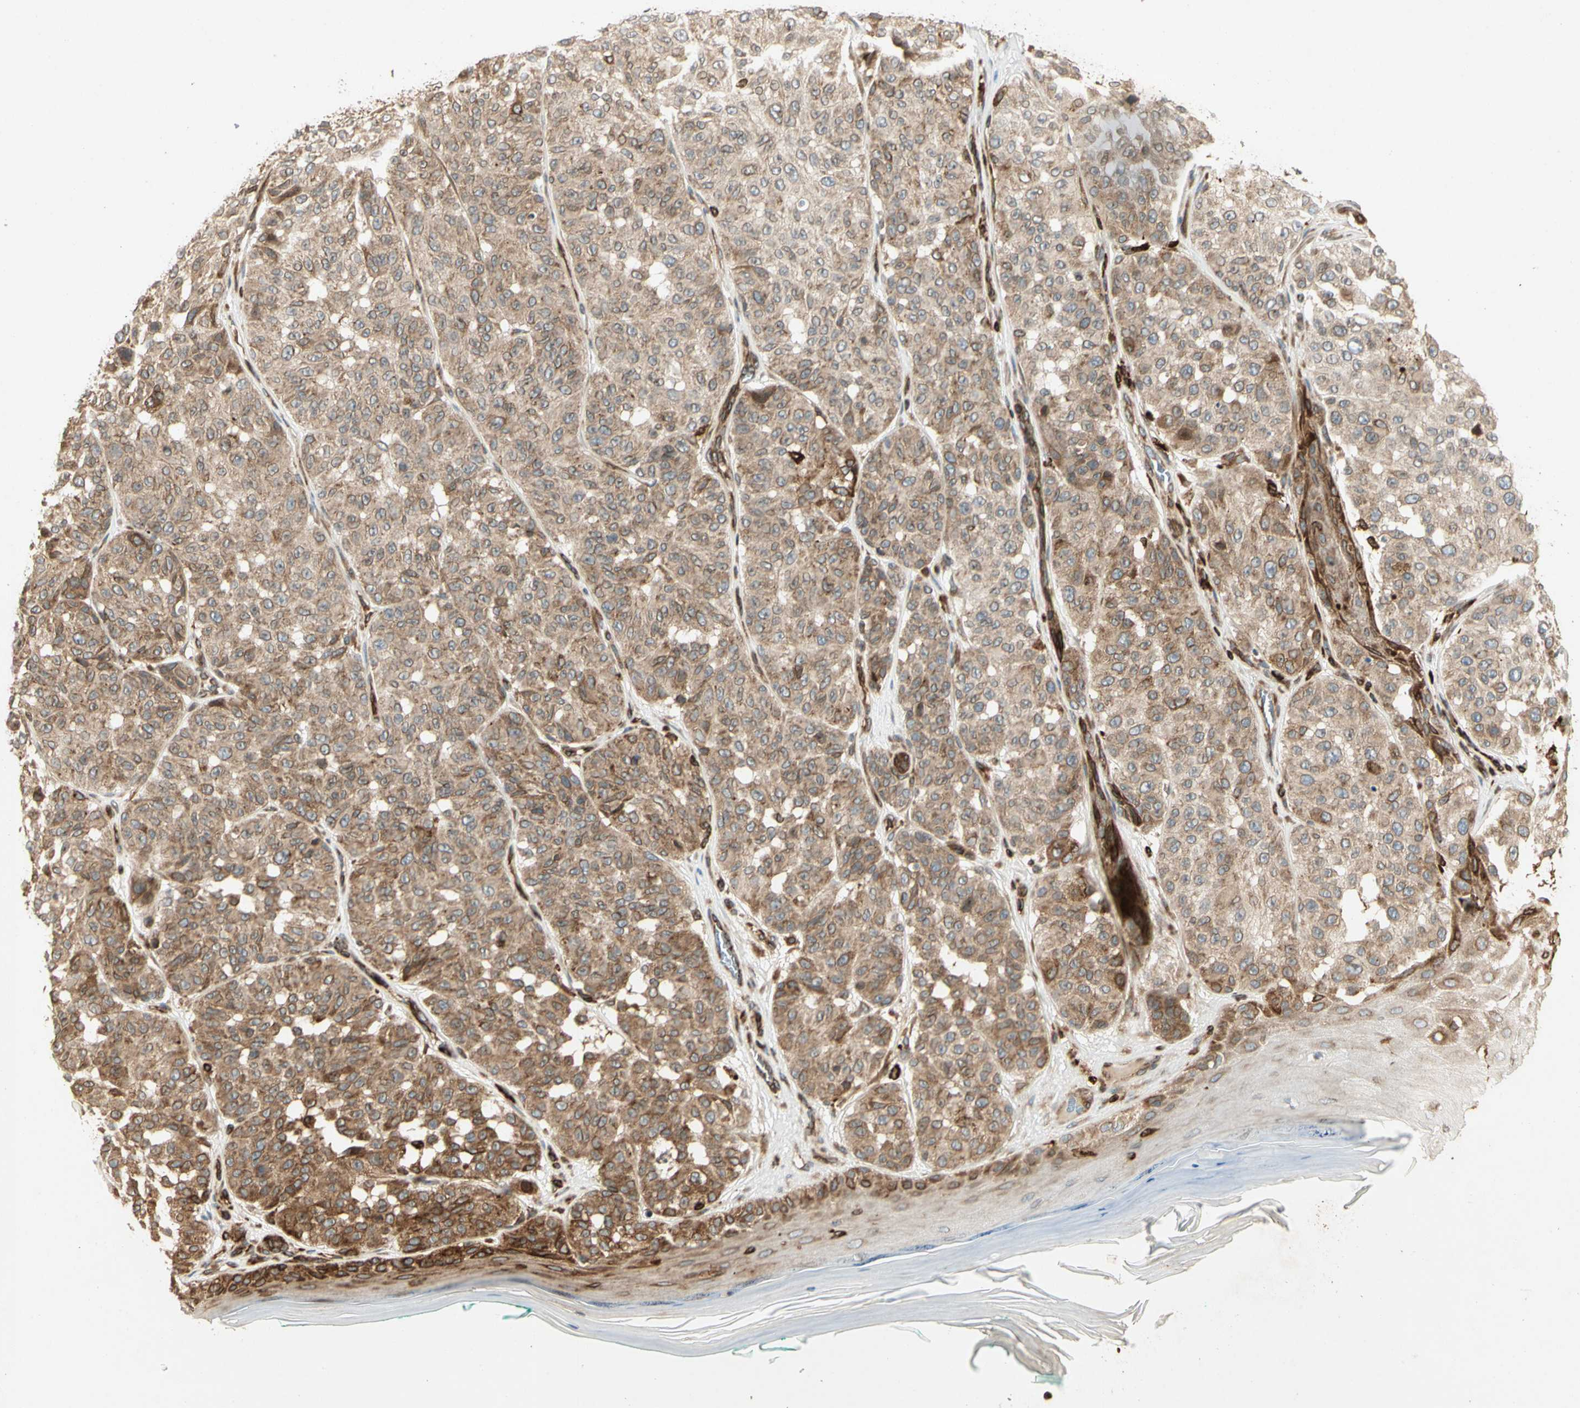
{"staining": {"intensity": "moderate", "quantity": ">75%", "location": "cytoplasmic/membranous"}, "tissue": "melanoma", "cell_type": "Tumor cells", "image_type": "cancer", "snomed": [{"axis": "morphology", "description": "Malignant melanoma, NOS"}, {"axis": "topography", "description": "Skin"}], "caption": "Human melanoma stained with a brown dye reveals moderate cytoplasmic/membranous positive staining in approximately >75% of tumor cells.", "gene": "TAPBP", "patient": {"sex": "female", "age": 46}}